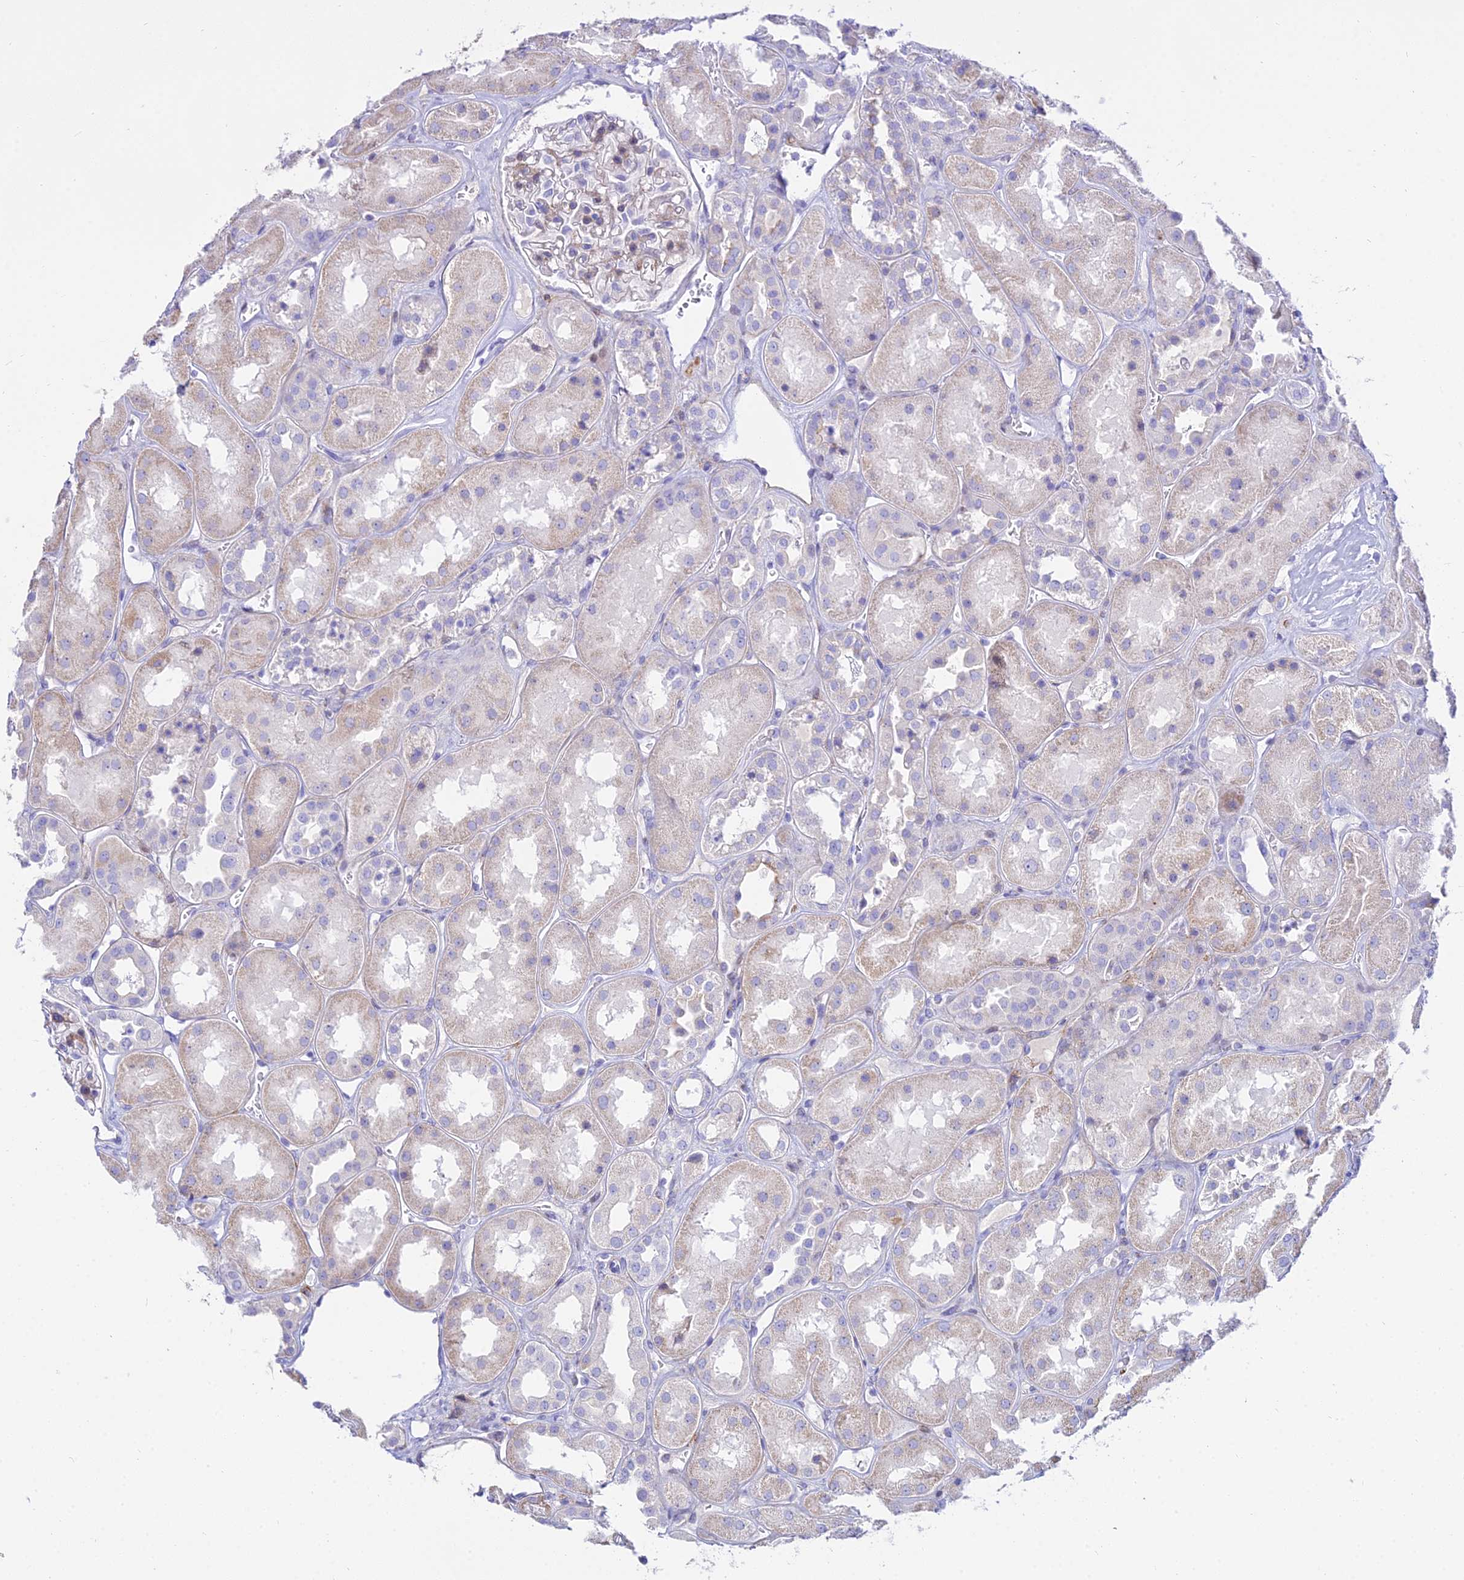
{"staining": {"intensity": "negative", "quantity": "none", "location": "none"}, "tissue": "kidney", "cell_type": "Cells in glomeruli", "image_type": "normal", "snomed": [{"axis": "morphology", "description": "Normal tissue, NOS"}, {"axis": "topography", "description": "Kidney"}], "caption": "IHC photomicrograph of unremarkable kidney: kidney stained with DAB exhibits no significant protein staining in cells in glomeruli. (Stains: DAB (3,3'-diaminobenzidine) immunohistochemistry with hematoxylin counter stain, Microscopy: brightfield microscopy at high magnification).", "gene": "DLX1", "patient": {"sex": "male", "age": 70}}